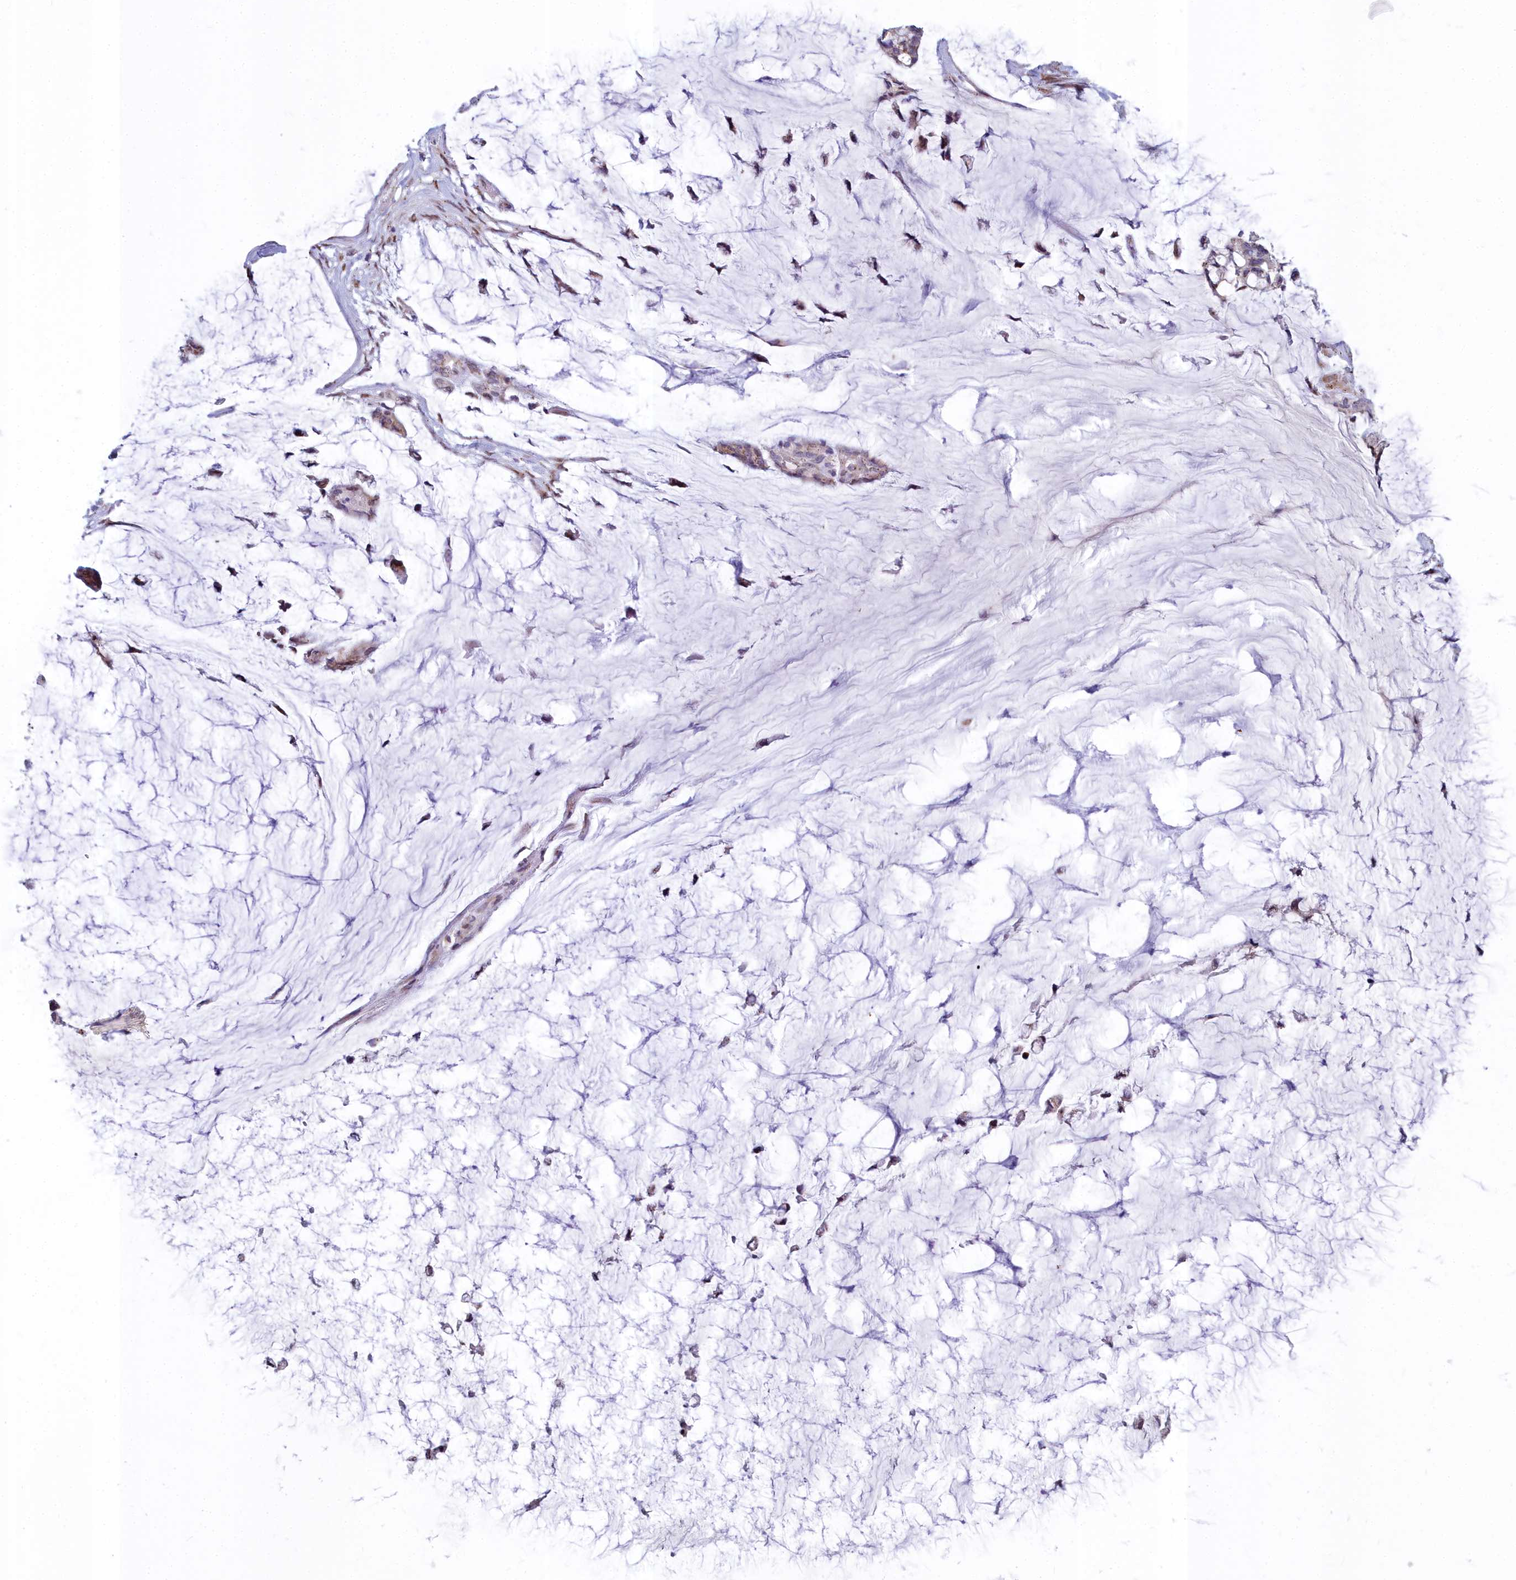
{"staining": {"intensity": "weak", "quantity": "25%-75%", "location": "cytoplasmic/membranous"}, "tissue": "ovarian cancer", "cell_type": "Tumor cells", "image_type": "cancer", "snomed": [{"axis": "morphology", "description": "Cystadenocarcinoma, mucinous, NOS"}, {"axis": "topography", "description": "Ovary"}], "caption": "Weak cytoplasmic/membranous staining for a protein is present in about 25%-75% of tumor cells of ovarian cancer using immunohistochemistry.", "gene": "WDPCP", "patient": {"sex": "female", "age": 39}}